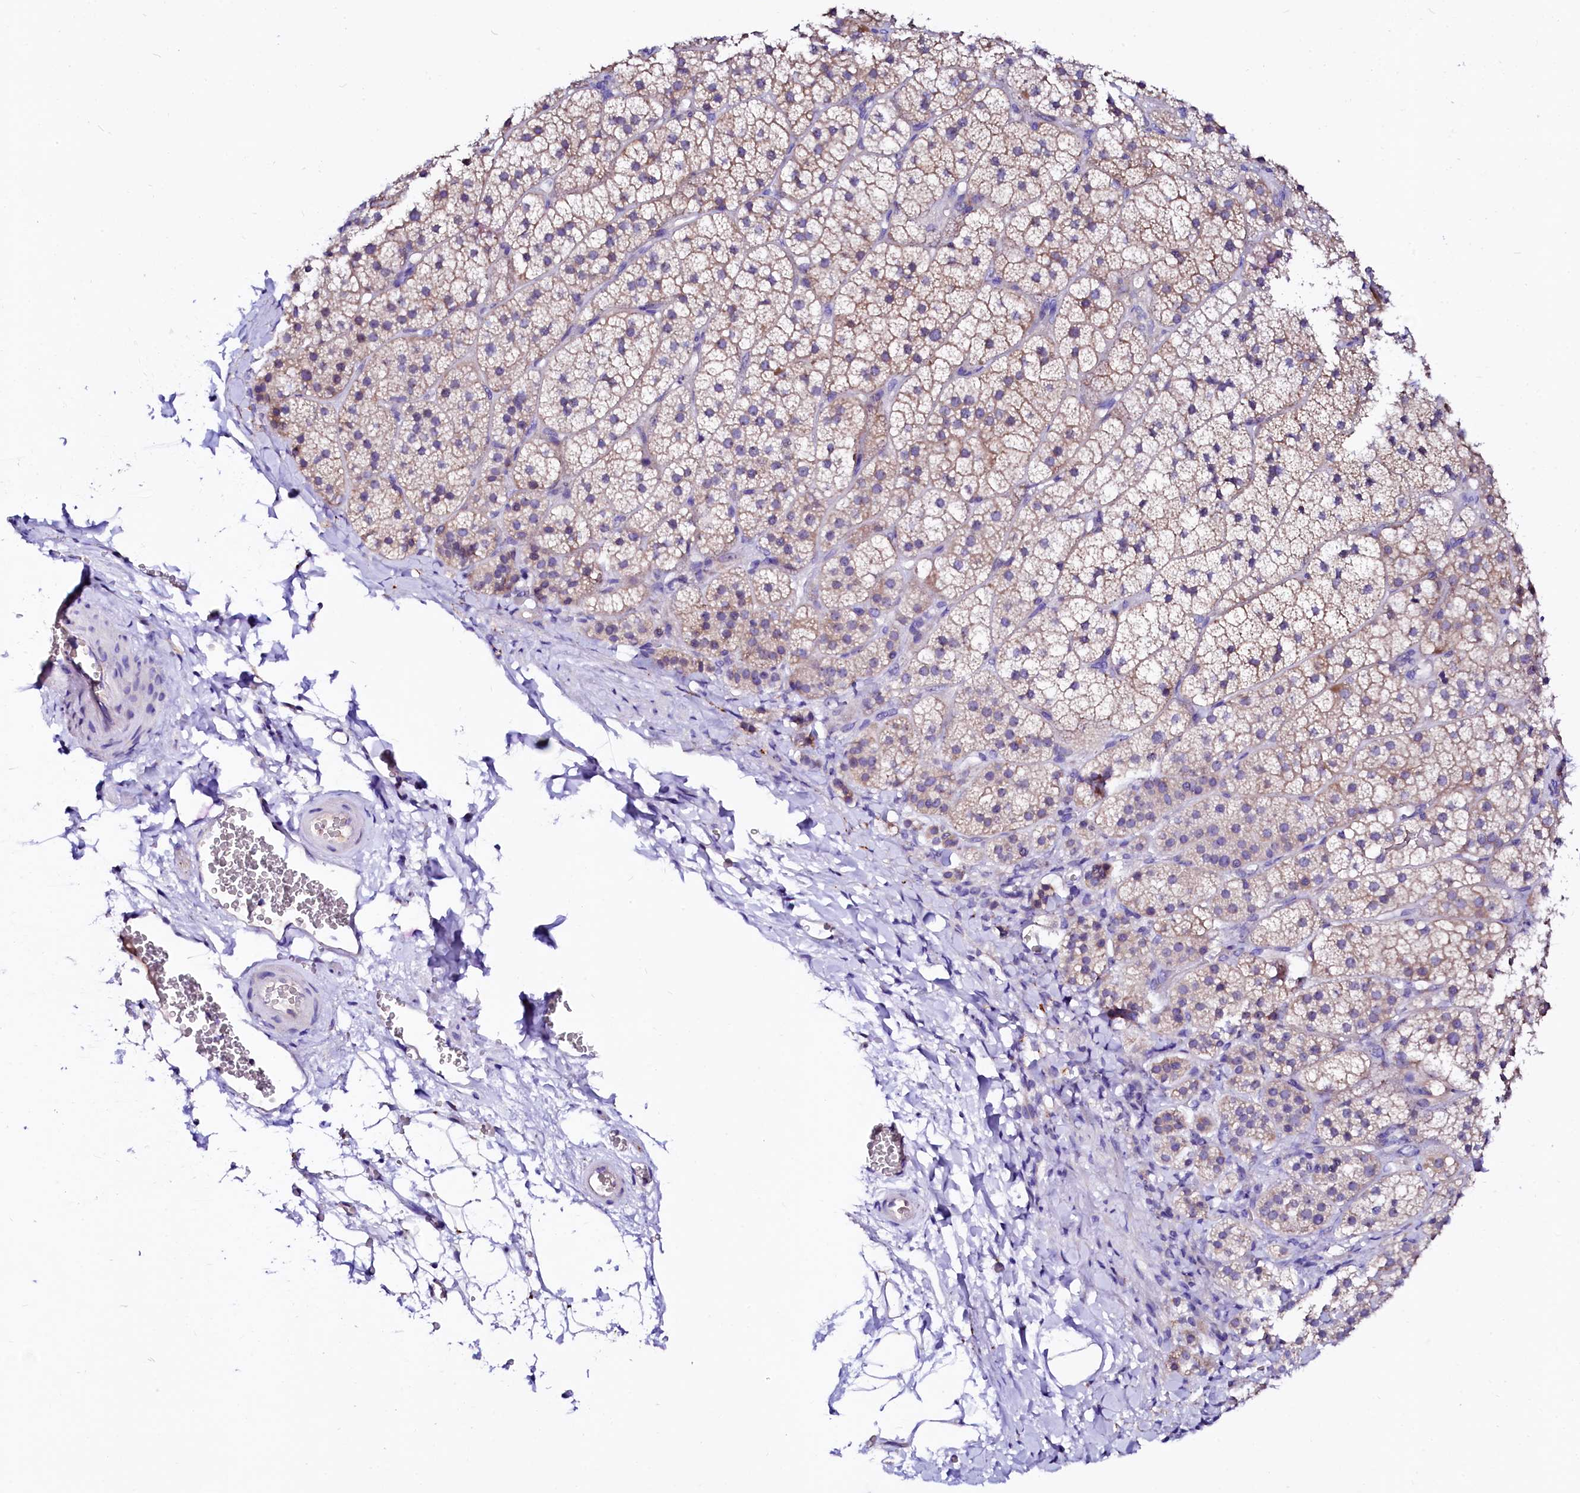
{"staining": {"intensity": "moderate", "quantity": "25%-75%", "location": "cytoplasmic/membranous"}, "tissue": "adrenal gland", "cell_type": "Glandular cells", "image_type": "normal", "snomed": [{"axis": "morphology", "description": "Normal tissue, NOS"}, {"axis": "topography", "description": "Adrenal gland"}], "caption": "The immunohistochemical stain highlights moderate cytoplasmic/membranous positivity in glandular cells of unremarkable adrenal gland. Using DAB (brown) and hematoxylin (blue) stains, captured at high magnification using brightfield microscopy.", "gene": "BTBD16", "patient": {"sex": "female", "age": 44}}